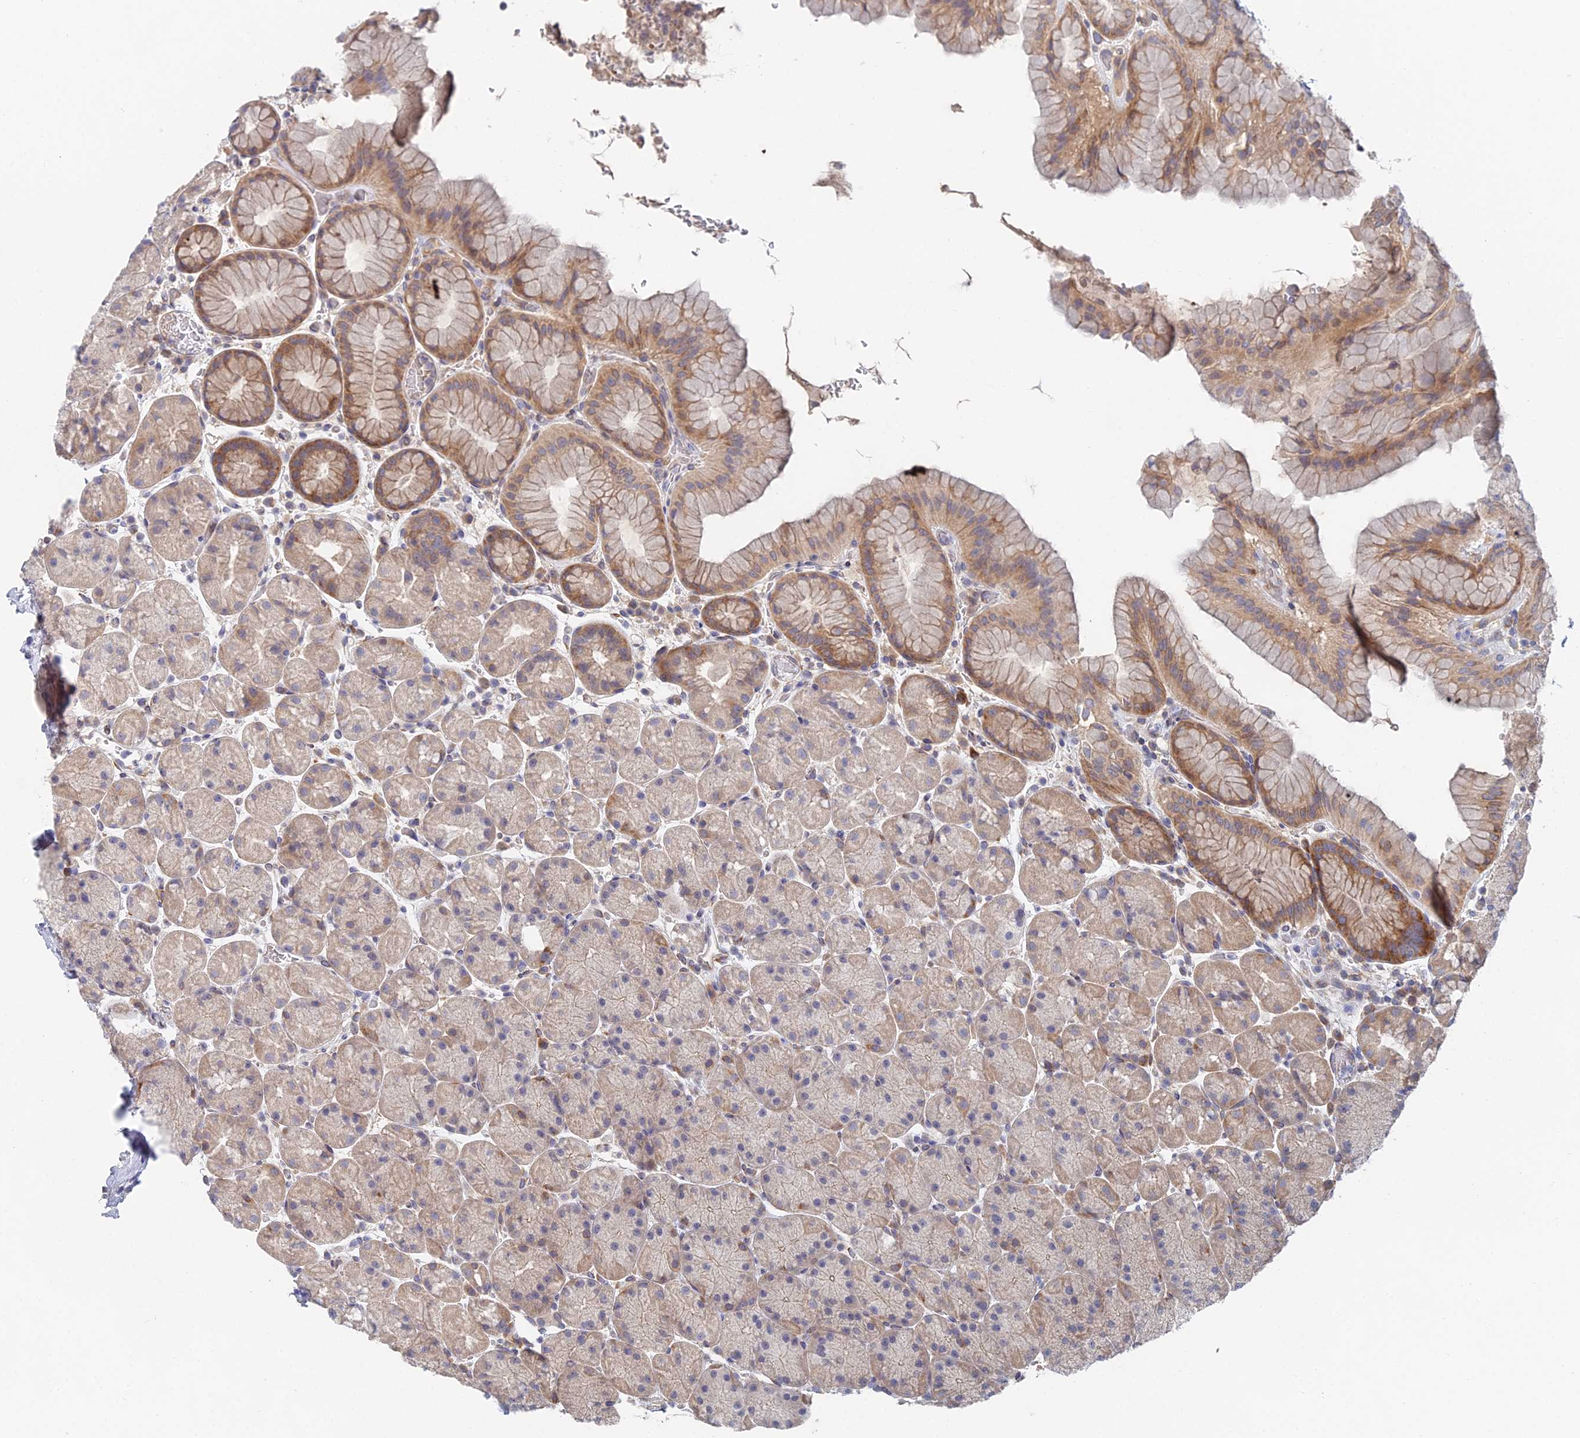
{"staining": {"intensity": "moderate", "quantity": "25%-75%", "location": "cytoplasmic/membranous"}, "tissue": "stomach", "cell_type": "Glandular cells", "image_type": "normal", "snomed": [{"axis": "morphology", "description": "Normal tissue, NOS"}, {"axis": "topography", "description": "Stomach, upper"}, {"axis": "topography", "description": "Stomach, lower"}], "caption": "Human stomach stained with a brown dye displays moderate cytoplasmic/membranous positive expression in about 25%-75% of glandular cells.", "gene": "ELOF1", "patient": {"sex": "male", "age": 67}}